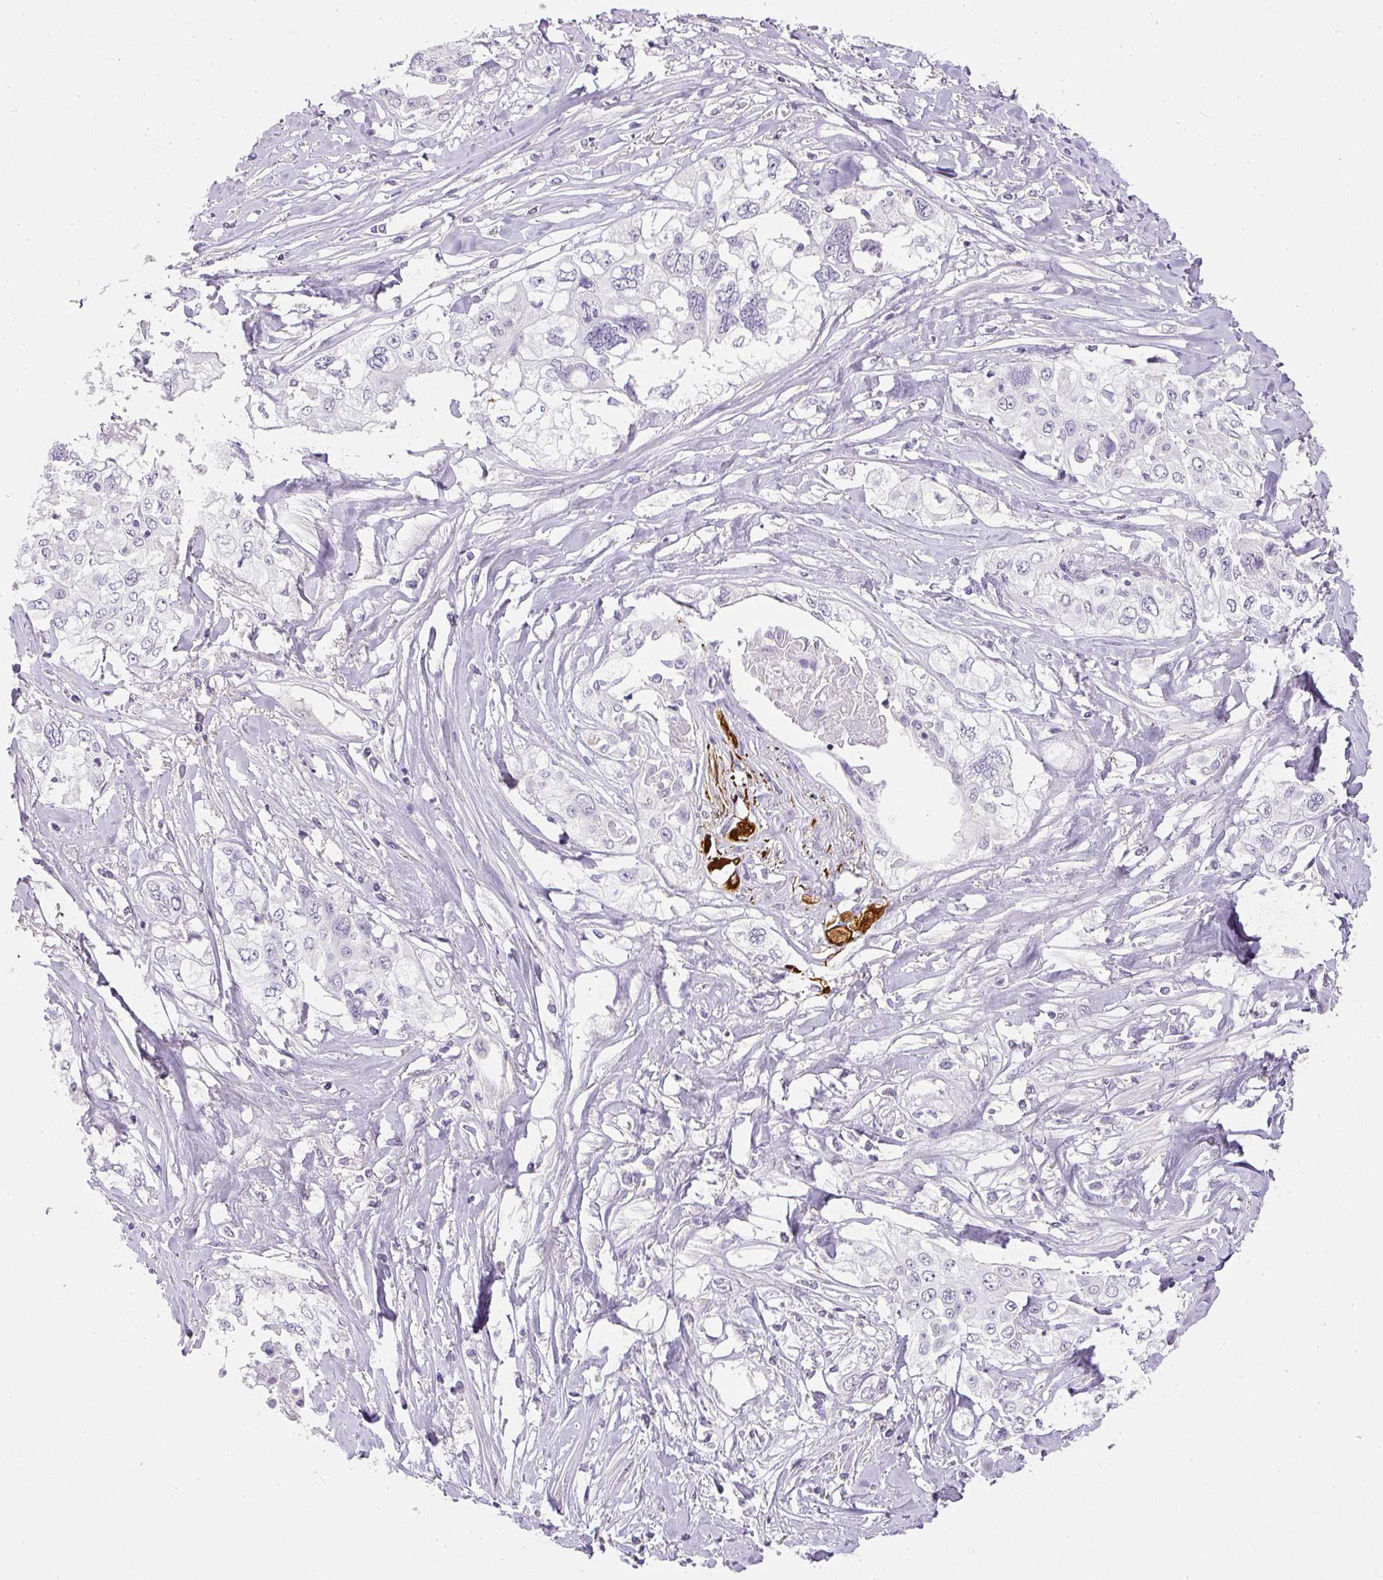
{"staining": {"intensity": "negative", "quantity": "none", "location": "none"}, "tissue": "cervical cancer", "cell_type": "Tumor cells", "image_type": "cancer", "snomed": [{"axis": "morphology", "description": "Squamous cell carcinoma, NOS"}, {"axis": "topography", "description": "Cervix"}], "caption": "Tumor cells are negative for protein expression in human squamous cell carcinoma (cervical). (Brightfield microscopy of DAB (3,3'-diaminobenzidine) immunohistochemistry at high magnification).", "gene": "RAX2", "patient": {"sex": "female", "age": 31}}